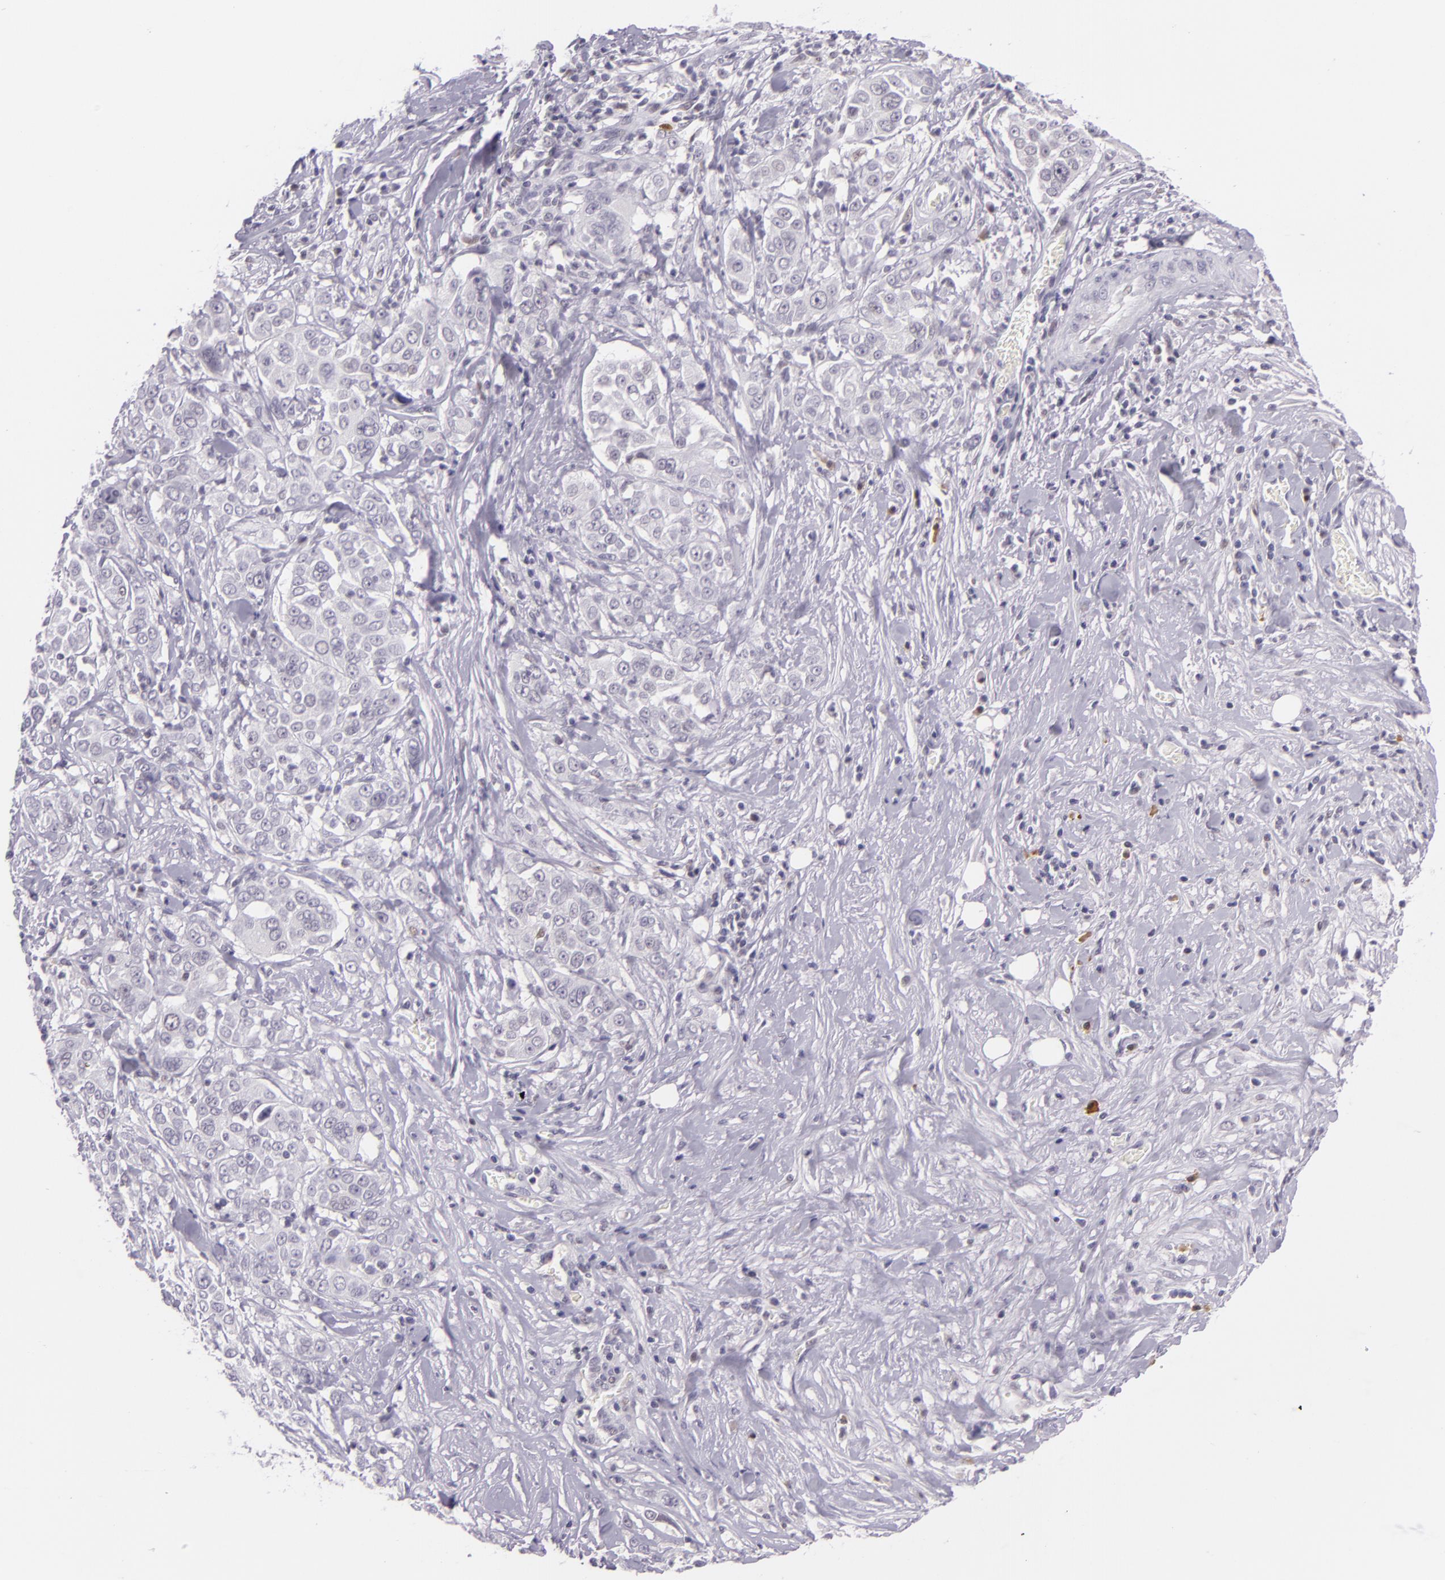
{"staining": {"intensity": "negative", "quantity": "none", "location": "none"}, "tissue": "pancreatic cancer", "cell_type": "Tumor cells", "image_type": "cancer", "snomed": [{"axis": "morphology", "description": "Adenocarcinoma, NOS"}, {"axis": "topography", "description": "Pancreas"}], "caption": "A micrograph of human pancreatic cancer (adenocarcinoma) is negative for staining in tumor cells.", "gene": "CHEK2", "patient": {"sex": "female", "age": 52}}